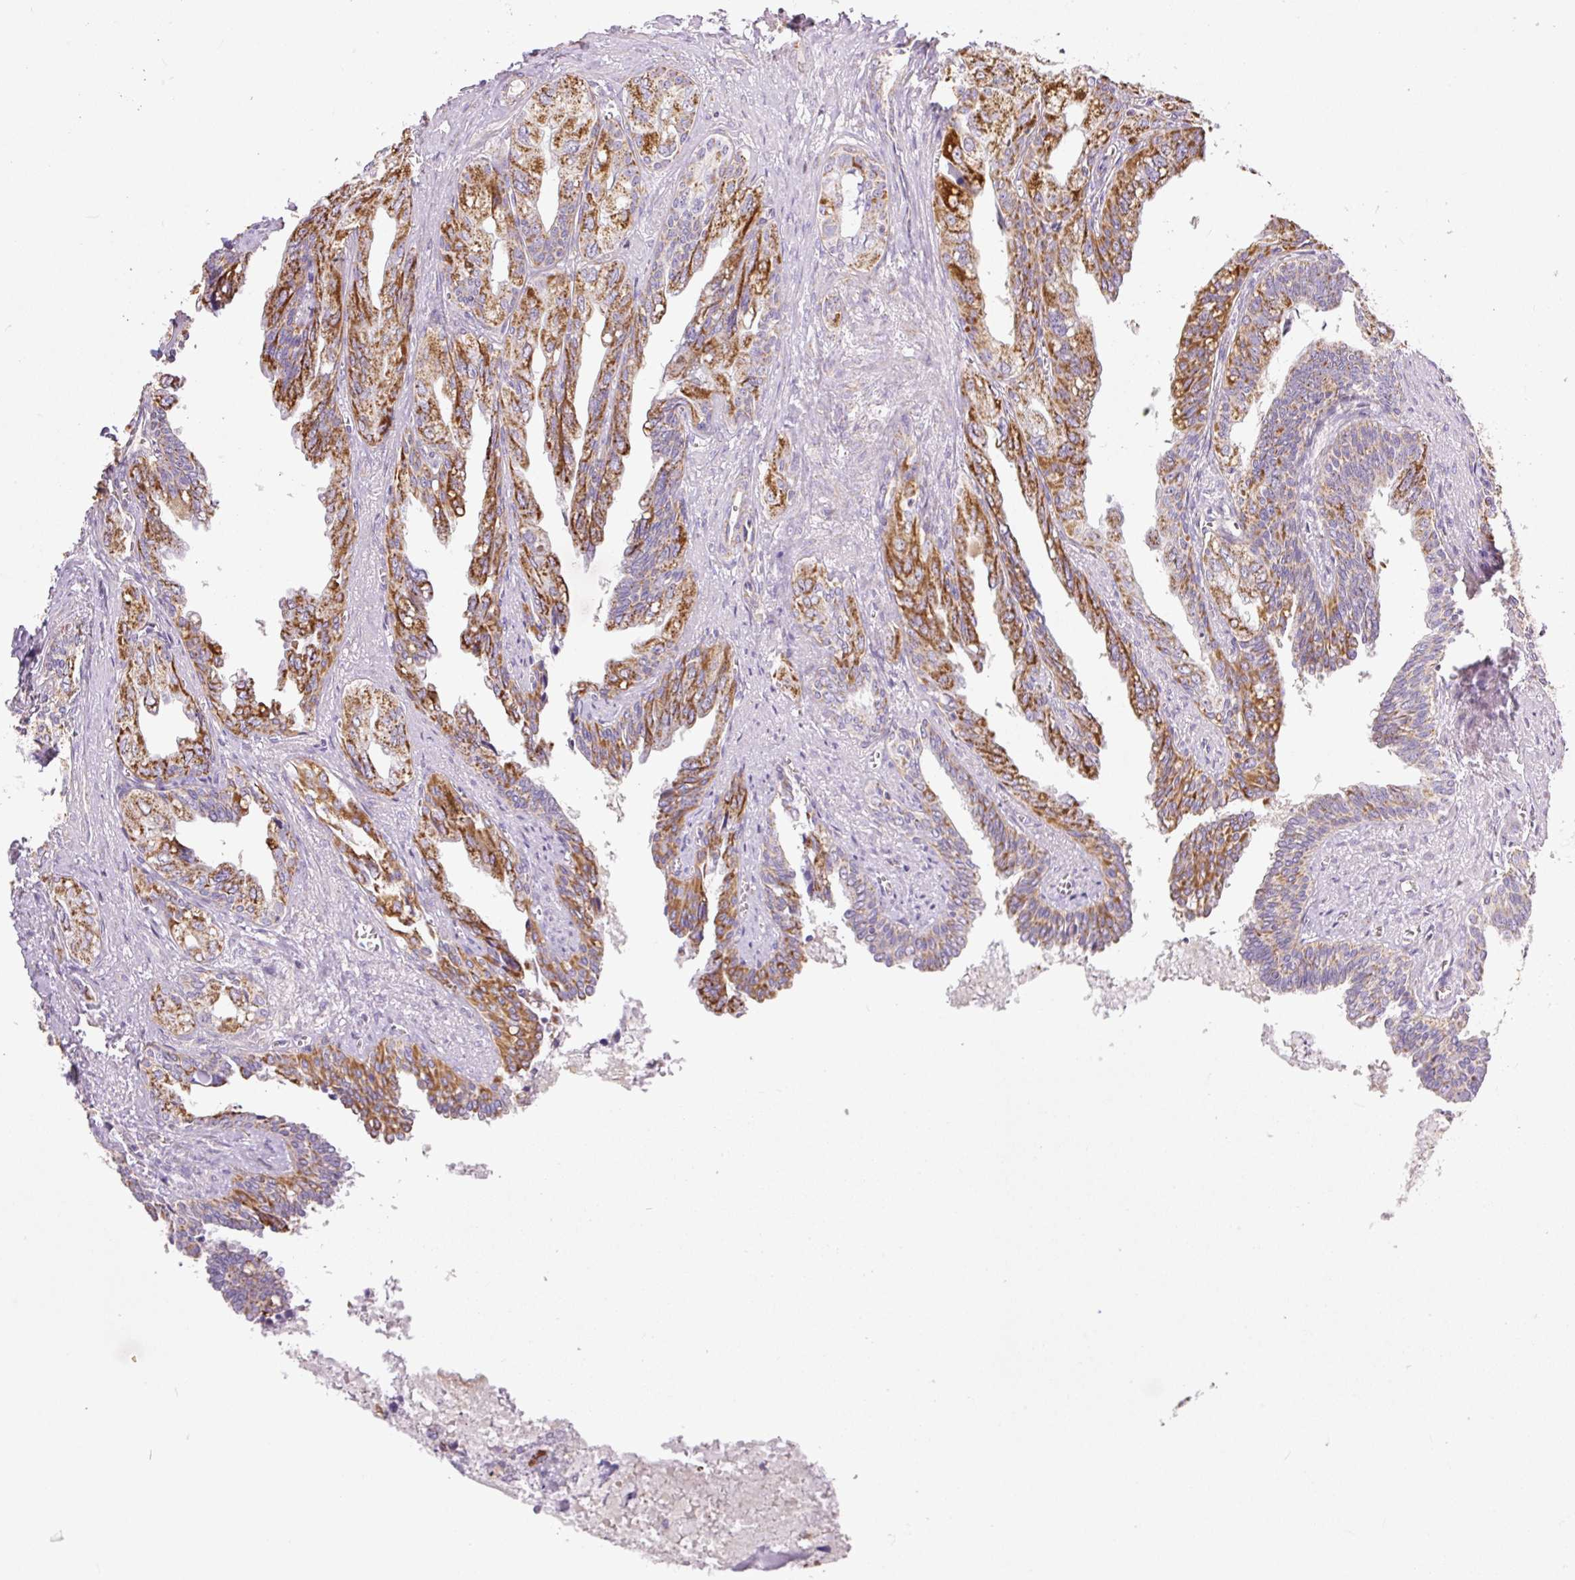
{"staining": {"intensity": "strong", "quantity": ">75%", "location": "cytoplasmic/membranous"}, "tissue": "seminal vesicle", "cell_type": "Glandular cells", "image_type": "normal", "snomed": [{"axis": "morphology", "description": "Normal tissue, NOS"}, {"axis": "topography", "description": "Seminal veicle"}], "caption": "An immunohistochemistry histopathology image of benign tissue is shown. Protein staining in brown highlights strong cytoplasmic/membranous positivity in seminal vesicle within glandular cells.", "gene": "DAAM2", "patient": {"sex": "male", "age": 67}}